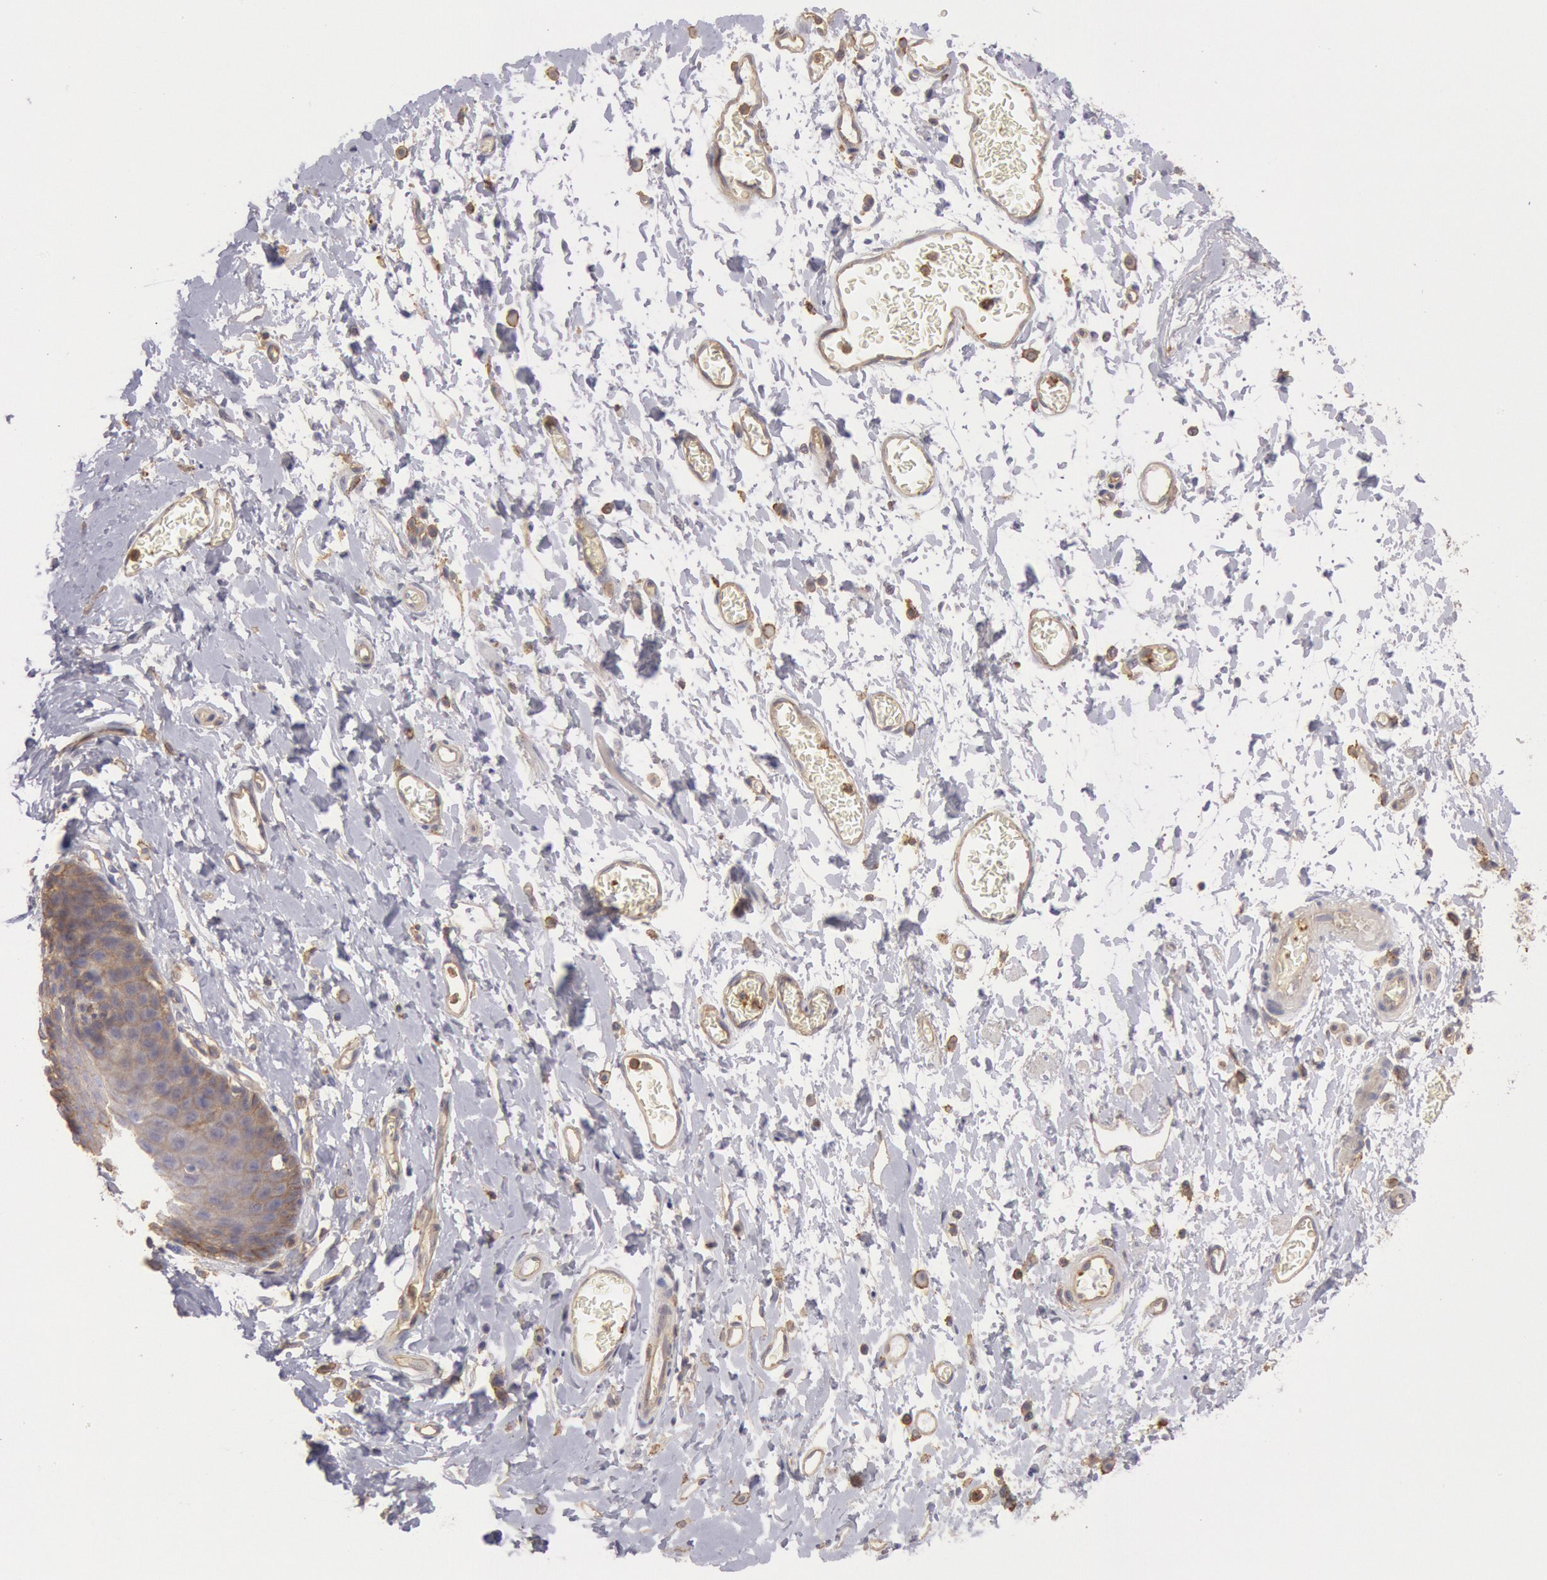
{"staining": {"intensity": "negative", "quantity": "none", "location": "none"}, "tissue": "esophagus", "cell_type": "Squamous epithelial cells", "image_type": "normal", "snomed": [{"axis": "morphology", "description": "Normal tissue, NOS"}, {"axis": "topography", "description": "Esophagus"}], "caption": "DAB (3,3'-diaminobenzidine) immunohistochemical staining of normal human esophagus displays no significant positivity in squamous epithelial cells. The staining was performed using DAB to visualize the protein expression in brown, while the nuclei were stained in blue with hematoxylin (Magnification: 20x).", "gene": "SNAP23", "patient": {"sex": "male", "age": 70}}